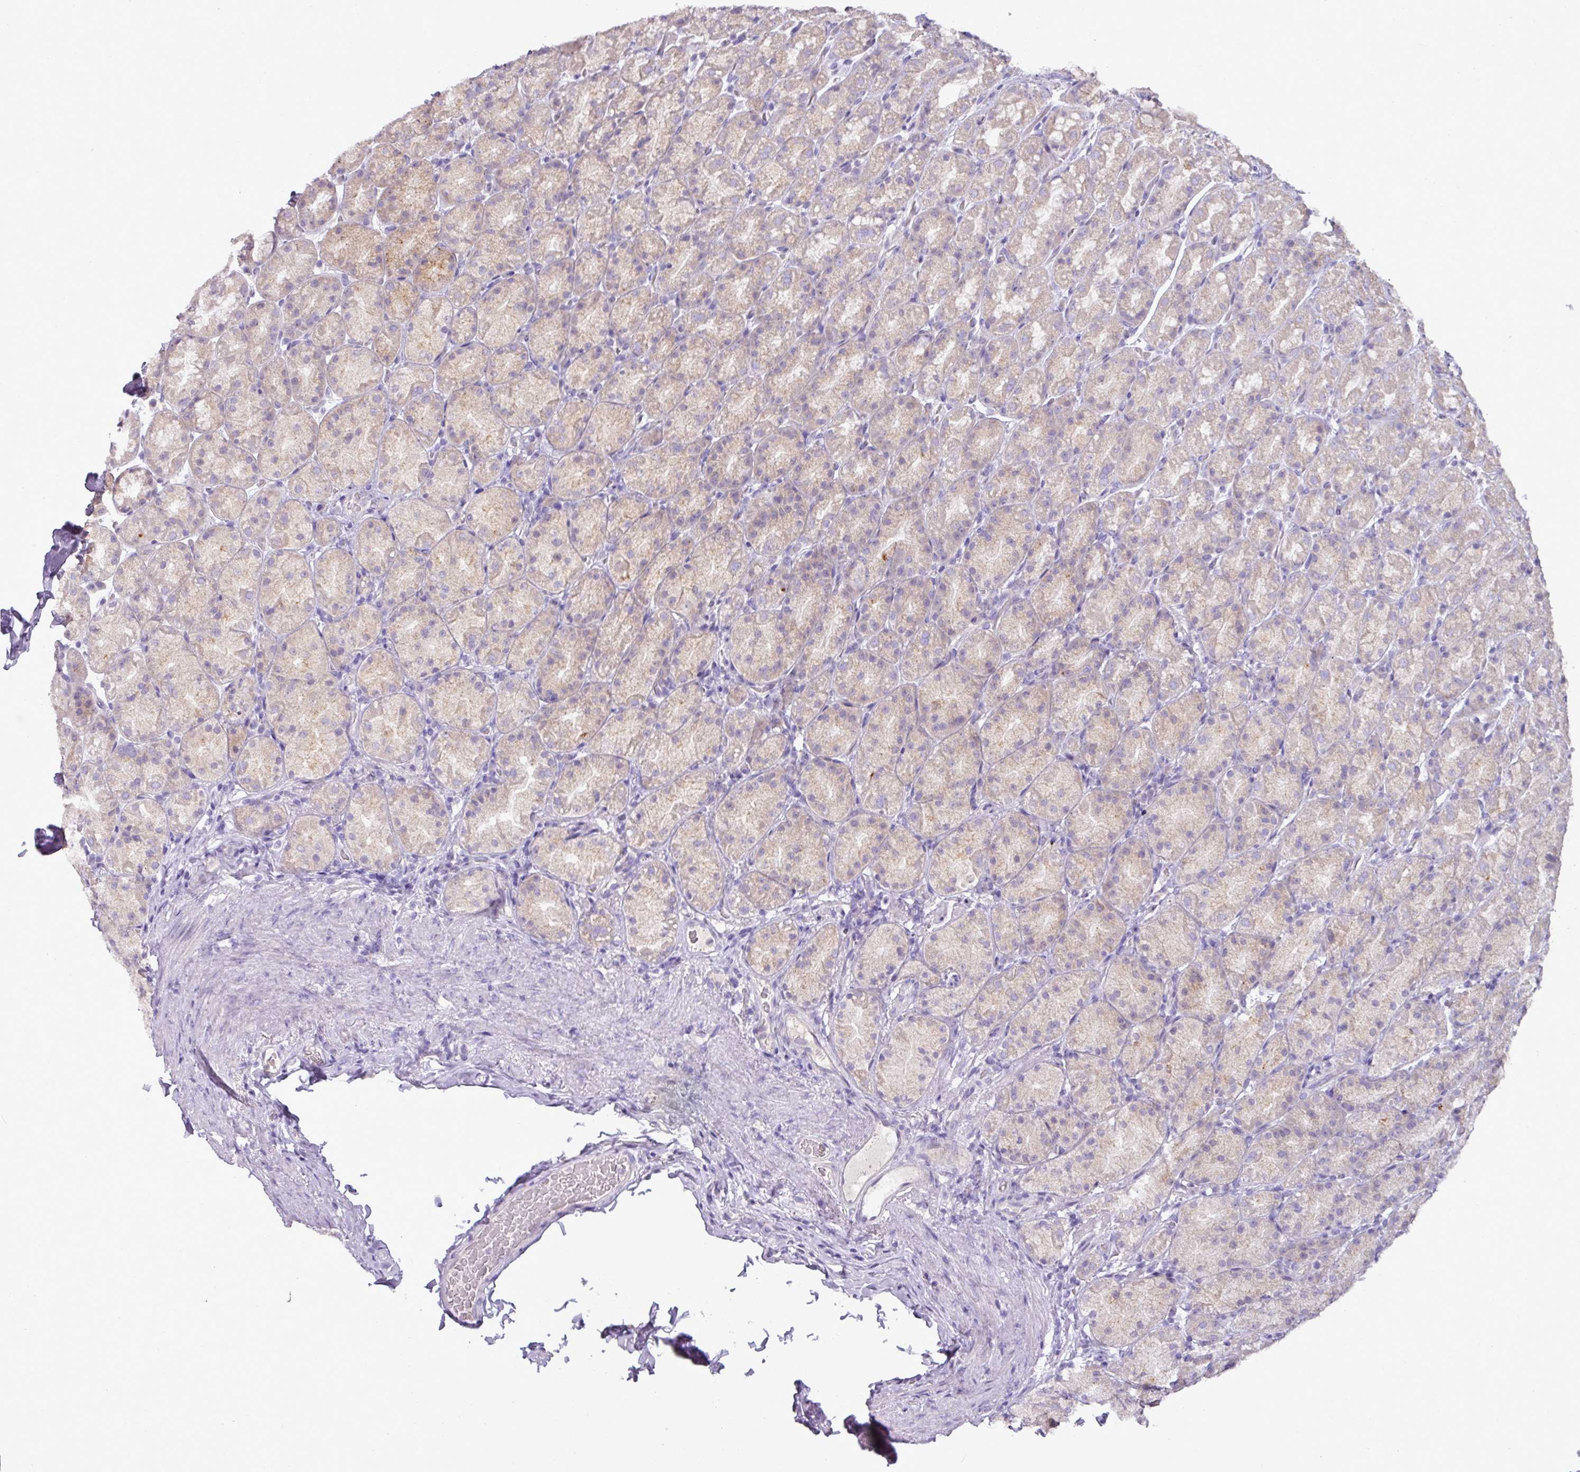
{"staining": {"intensity": "moderate", "quantity": "<25%", "location": "cytoplasmic/membranous"}, "tissue": "stomach", "cell_type": "Glandular cells", "image_type": "normal", "snomed": [{"axis": "morphology", "description": "Normal tissue, NOS"}, {"axis": "topography", "description": "Stomach, upper"}, {"axis": "topography", "description": "Stomach"}], "caption": "Immunohistochemistry (IHC) of normal human stomach exhibits low levels of moderate cytoplasmic/membranous positivity in approximately <25% of glandular cells.", "gene": "BRINP2", "patient": {"sex": "male", "age": 68}}